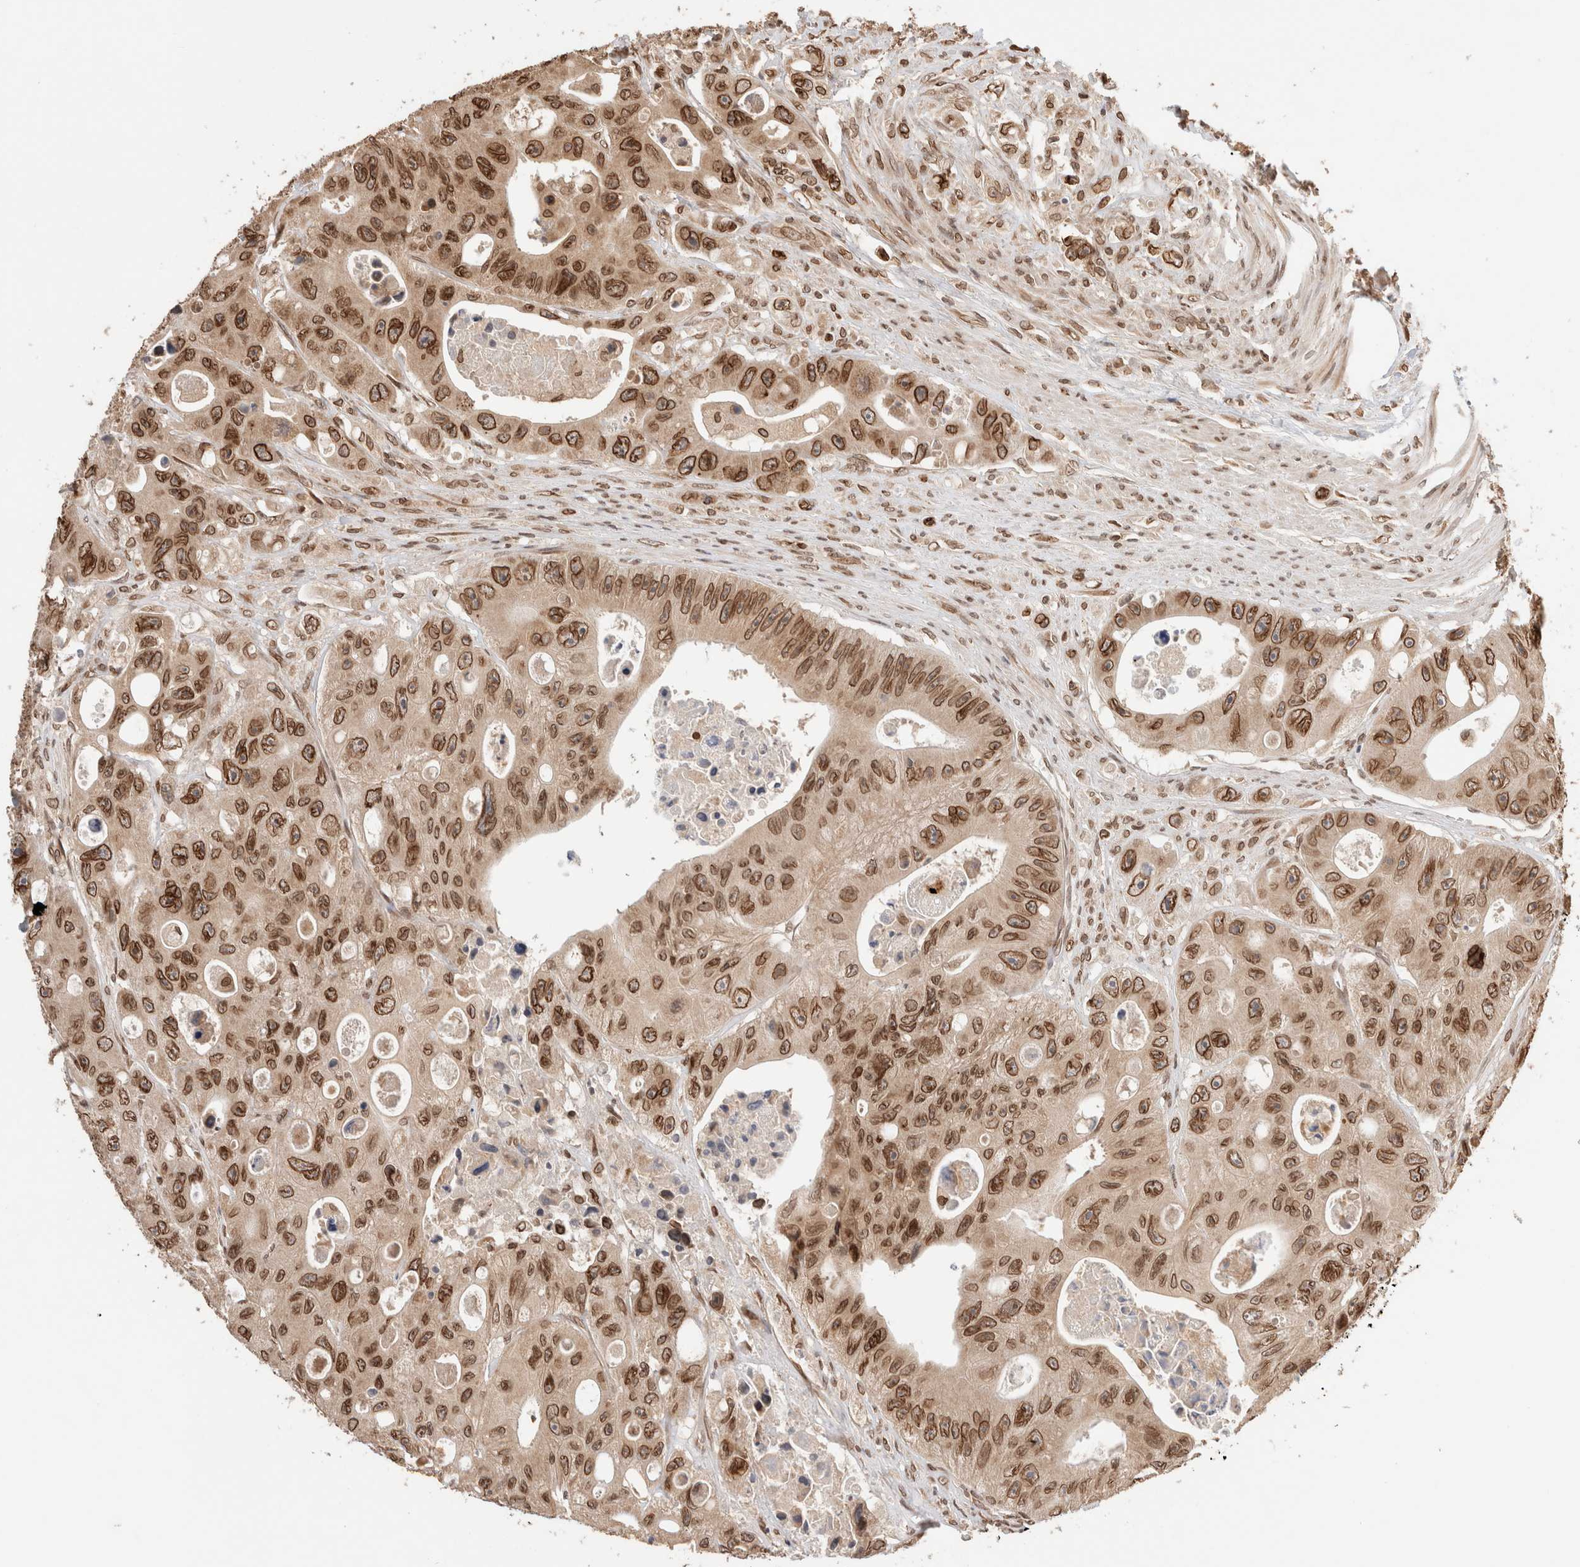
{"staining": {"intensity": "strong", "quantity": ">75%", "location": "cytoplasmic/membranous,nuclear"}, "tissue": "colorectal cancer", "cell_type": "Tumor cells", "image_type": "cancer", "snomed": [{"axis": "morphology", "description": "Adenocarcinoma, NOS"}, {"axis": "topography", "description": "Colon"}], "caption": "Immunohistochemical staining of colorectal adenocarcinoma reveals high levels of strong cytoplasmic/membranous and nuclear protein expression in approximately >75% of tumor cells.", "gene": "TPR", "patient": {"sex": "female", "age": 46}}